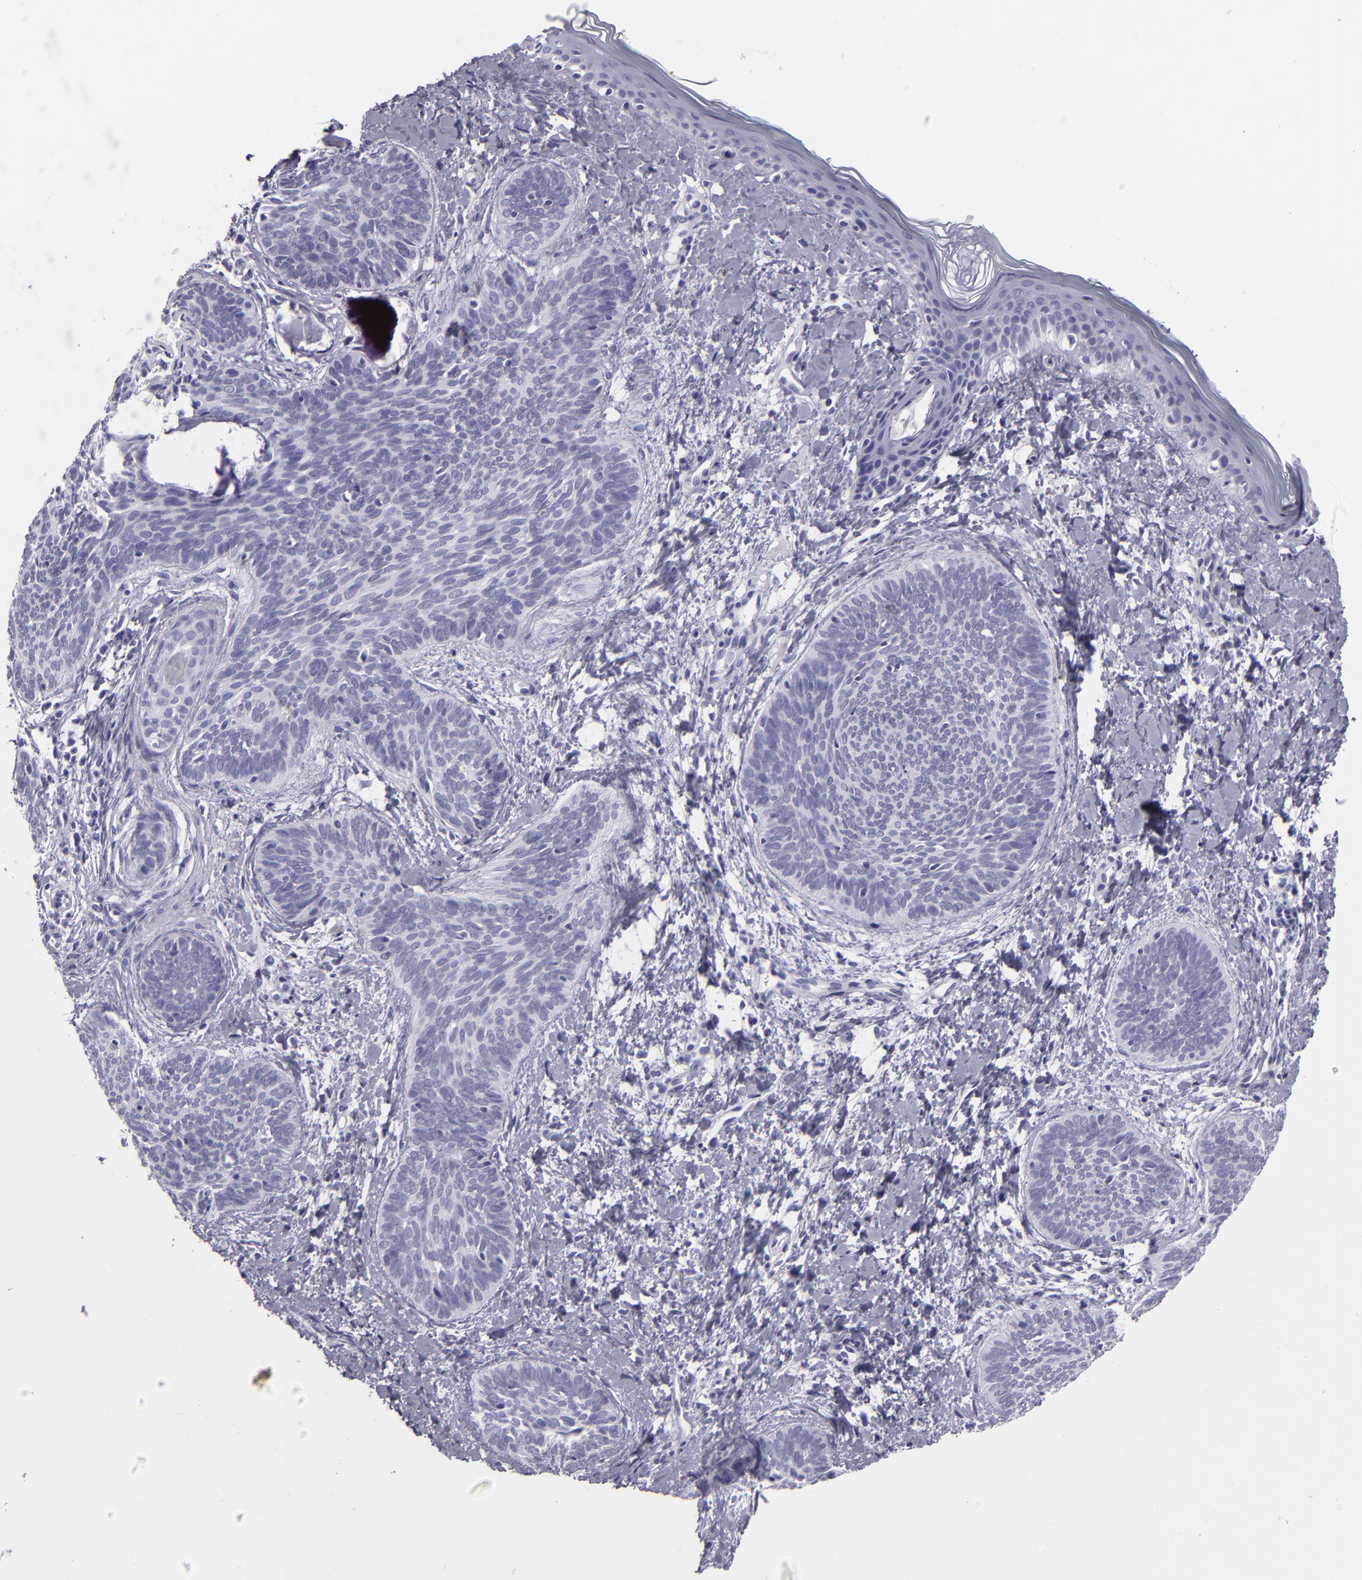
{"staining": {"intensity": "negative", "quantity": "none", "location": "none"}, "tissue": "skin cancer", "cell_type": "Tumor cells", "image_type": "cancer", "snomed": [{"axis": "morphology", "description": "Basal cell carcinoma"}, {"axis": "topography", "description": "Skin"}], "caption": "High magnification brightfield microscopy of skin basal cell carcinoma stained with DAB (3,3'-diaminobenzidine) (brown) and counterstained with hematoxylin (blue): tumor cells show no significant staining.", "gene": "CR2", "patient": {"sex": "female", "age": 81}}